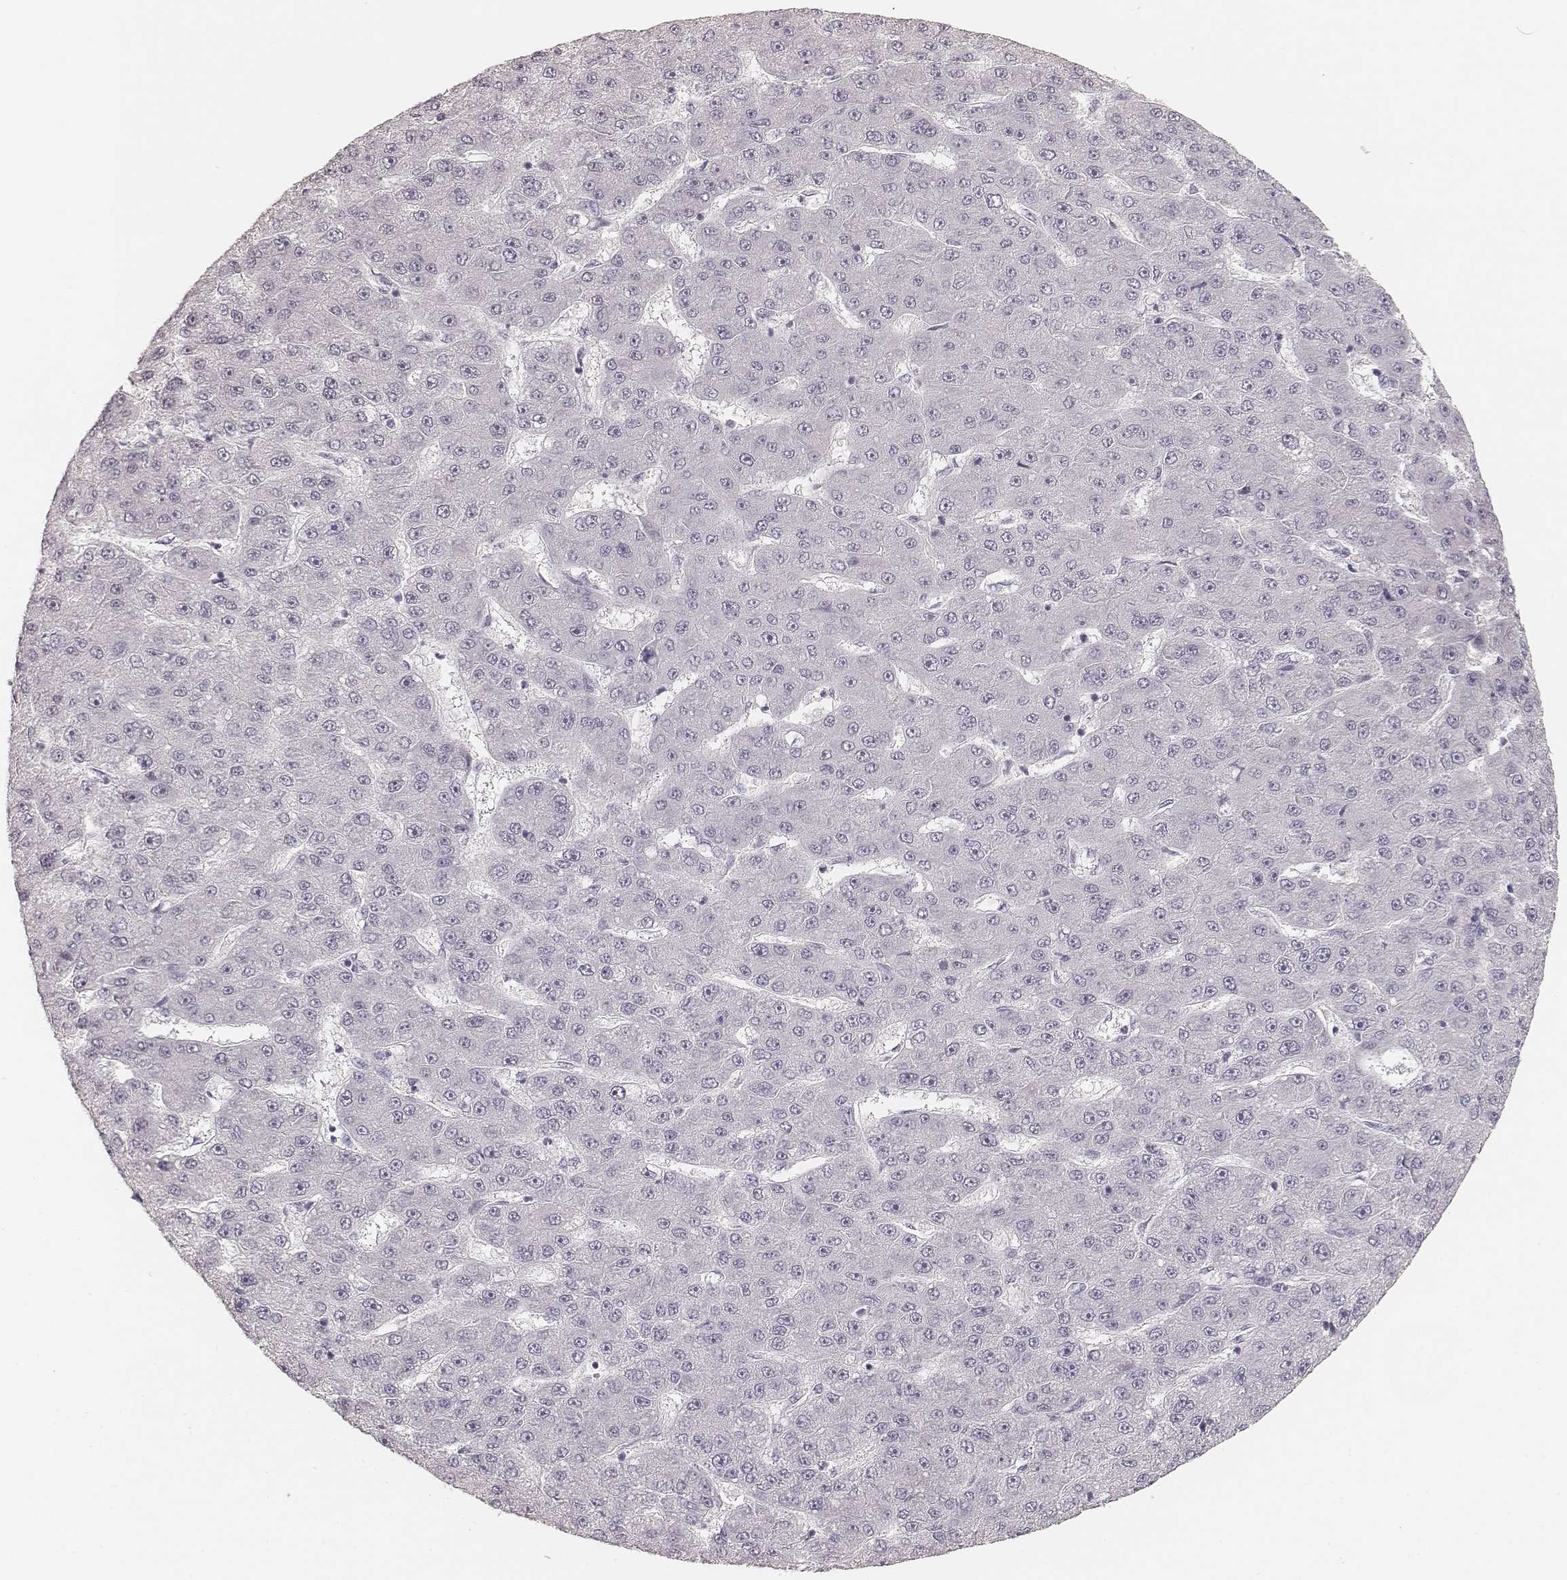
{"staining": {"intensity": "negative", "quantity": "none", "location": "none"}, "tissue": "liver cancer", "cell_type": "Tumor cells", "image_type": "cancer", "snomed": [{"axis": "morphology", "description": "Carcinoma, Hepatocellular, NOS"}, {"axis": "topography", "description": "Liver"}], "caption": "Human hepatocellular carcinoma (liver) stained for a protein using immunohistochemistry (IHC) shows no positivity in tumor cells.", "gene": "HNF4G", "patient": {"sex": "male", "age": 67}}